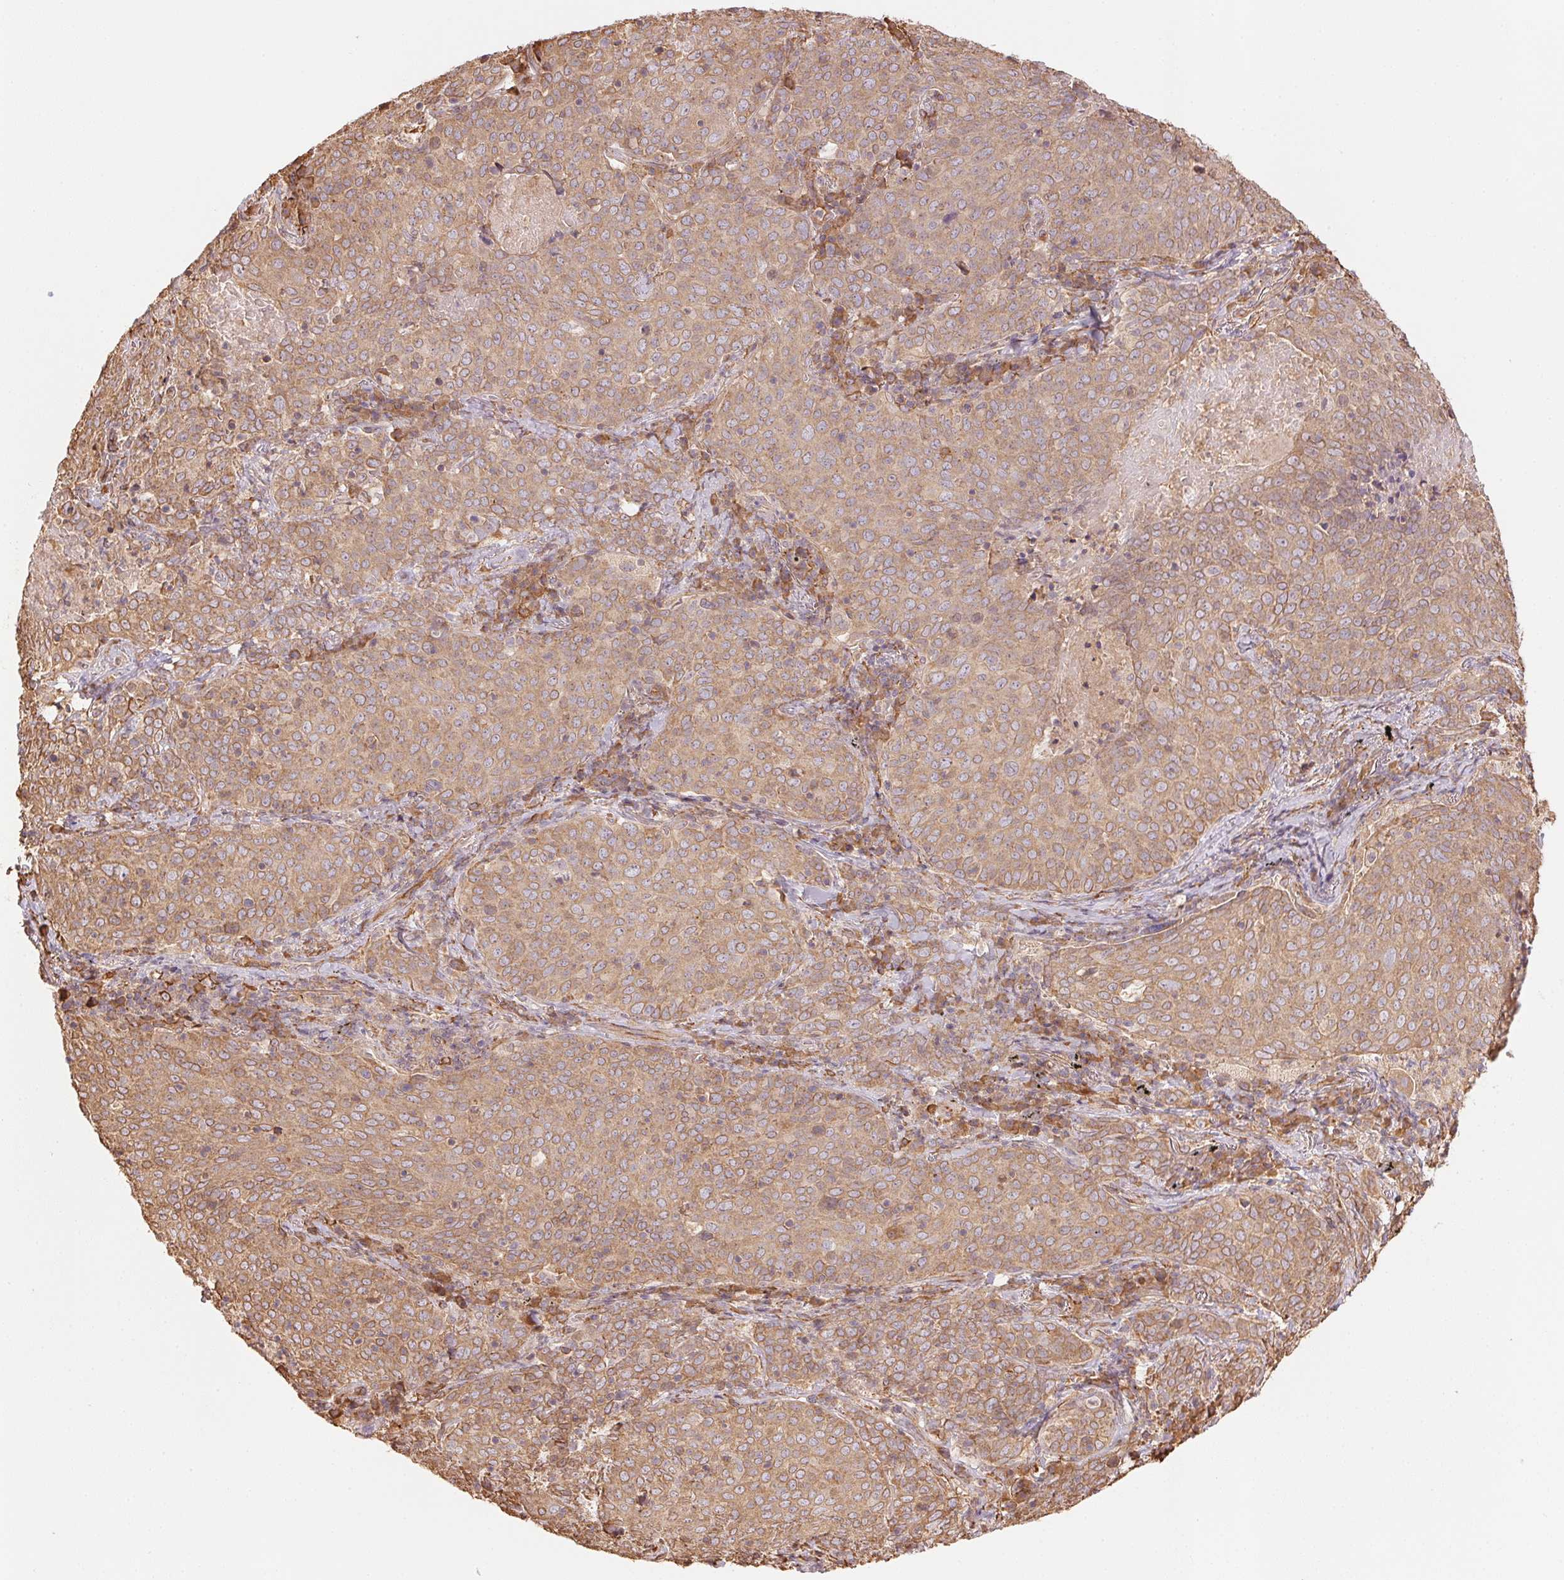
{"staining": {"intensity": "weak", "quantity": ">75%", "location": "cytoplasmic/membranous"}, "tissue": "lung cancer", "cell_type": "Tumor cells", "image_type": "cancer", "snomed": [{"axis": "morphology", "description": "Squamous cell carcinoma, NOS"}, {"axis": "topography", "description": "Lung"}], "caption": "Immunohistochemical staining of human lung squamous cell carcinoma shows low levels of weak cytoplasmic/membranous protein staining in about >75% of tumor cells.", "gene": "C6orf163", "patient": {"sex": "male", "age": 82}}